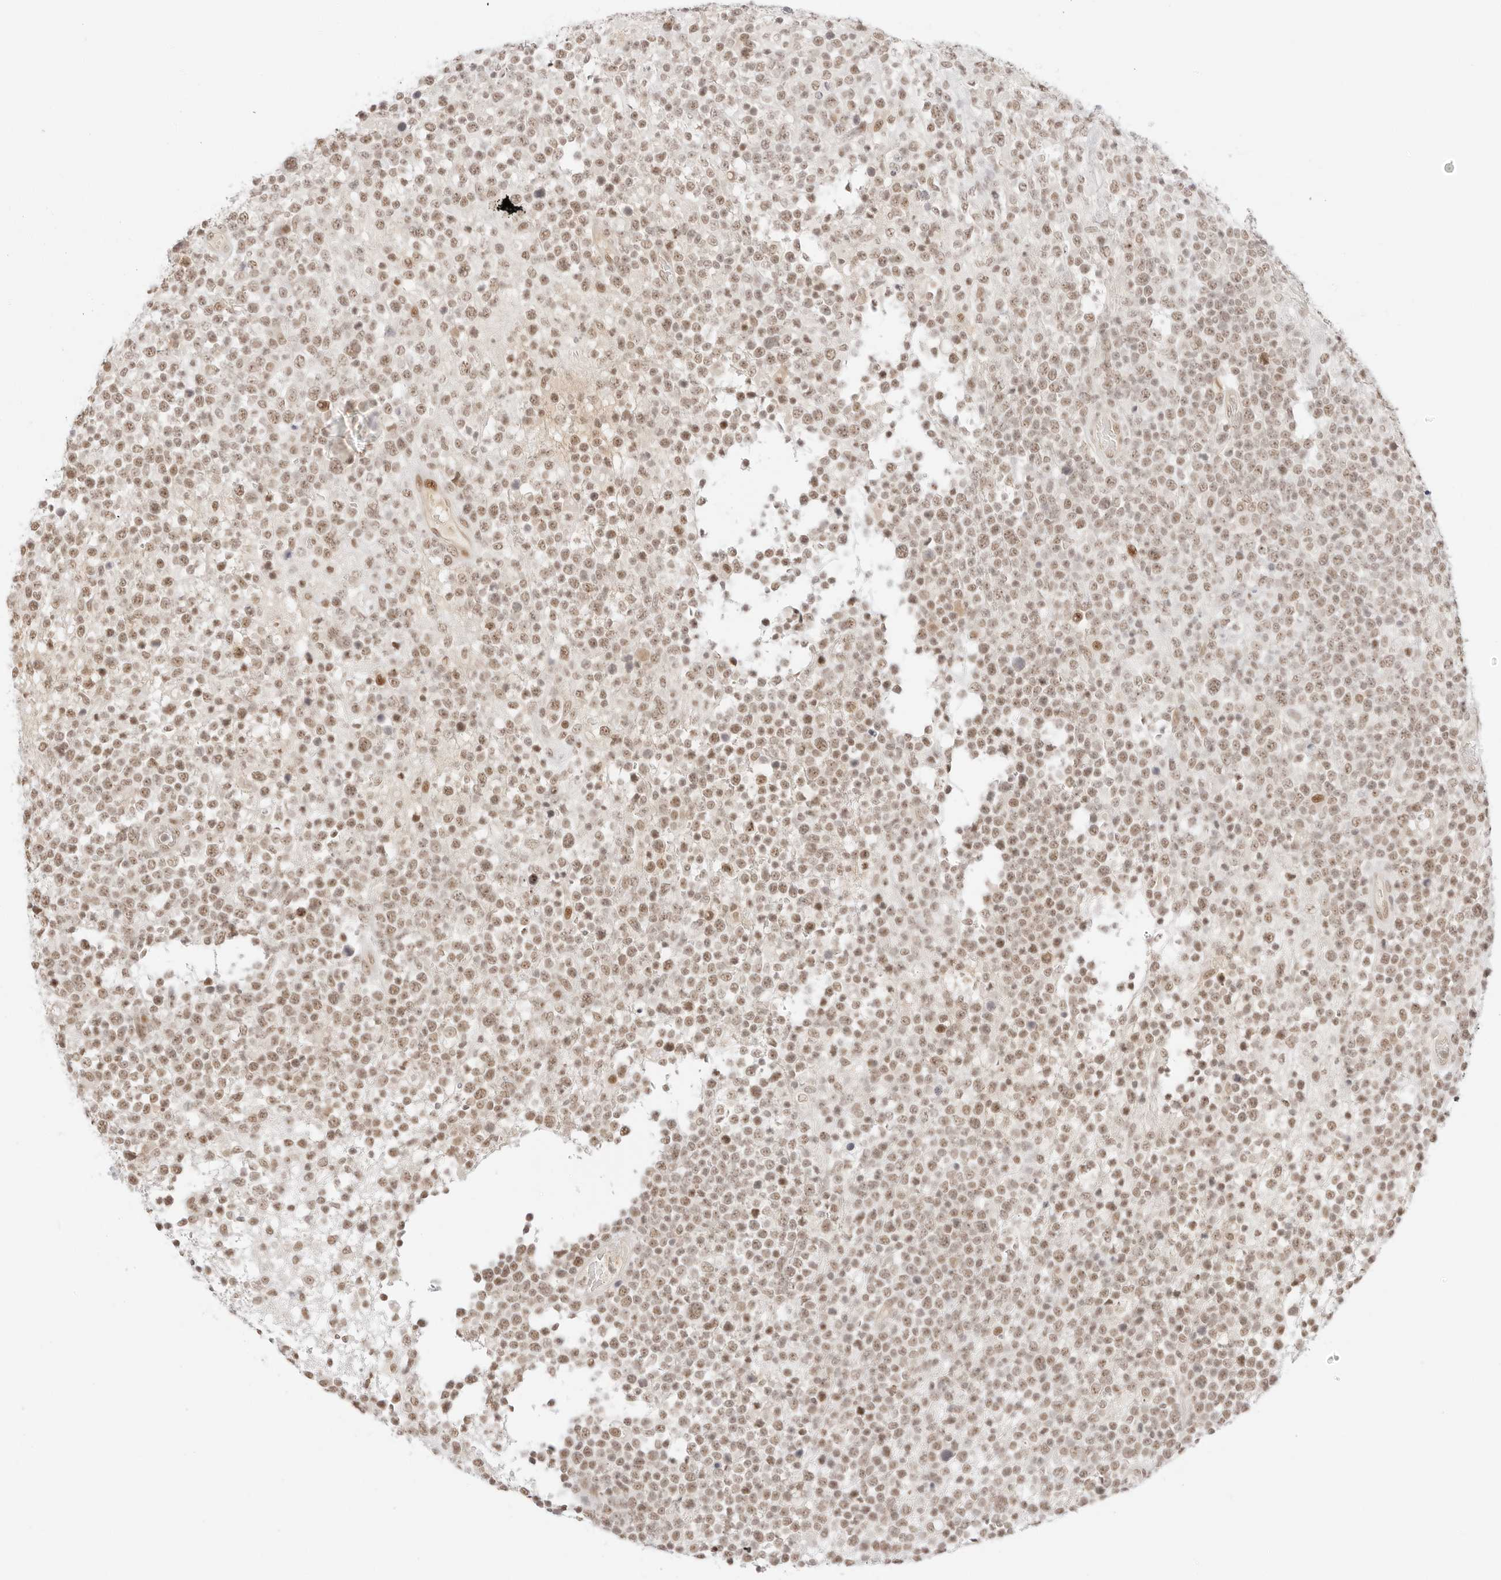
{"staining": {"intensity": "moderate", "quantity": ">75%", "location": "nuclear"}, "tissue": "lymphoma", "cell_type": "Tumor cells", "image_type": "cancer", "snomed": [{"axis": "morphology", "description": "Malignant lymphoma, non-Hodgkin's type, High grade"}, {"axis": "topography", "description": "Colon"}], "caption": "This photomicrograph demonstrates high-grade malignant lymphoma, non-Hodgkin's type stained with immunohistochemistry to label a protein in brown. The nuclear of tumor cells show moderate positivity for the protein. Nuclei are counter-stained blue.", "gene": "ITGA6", "patient": {"sex": "female", "age": 53}}